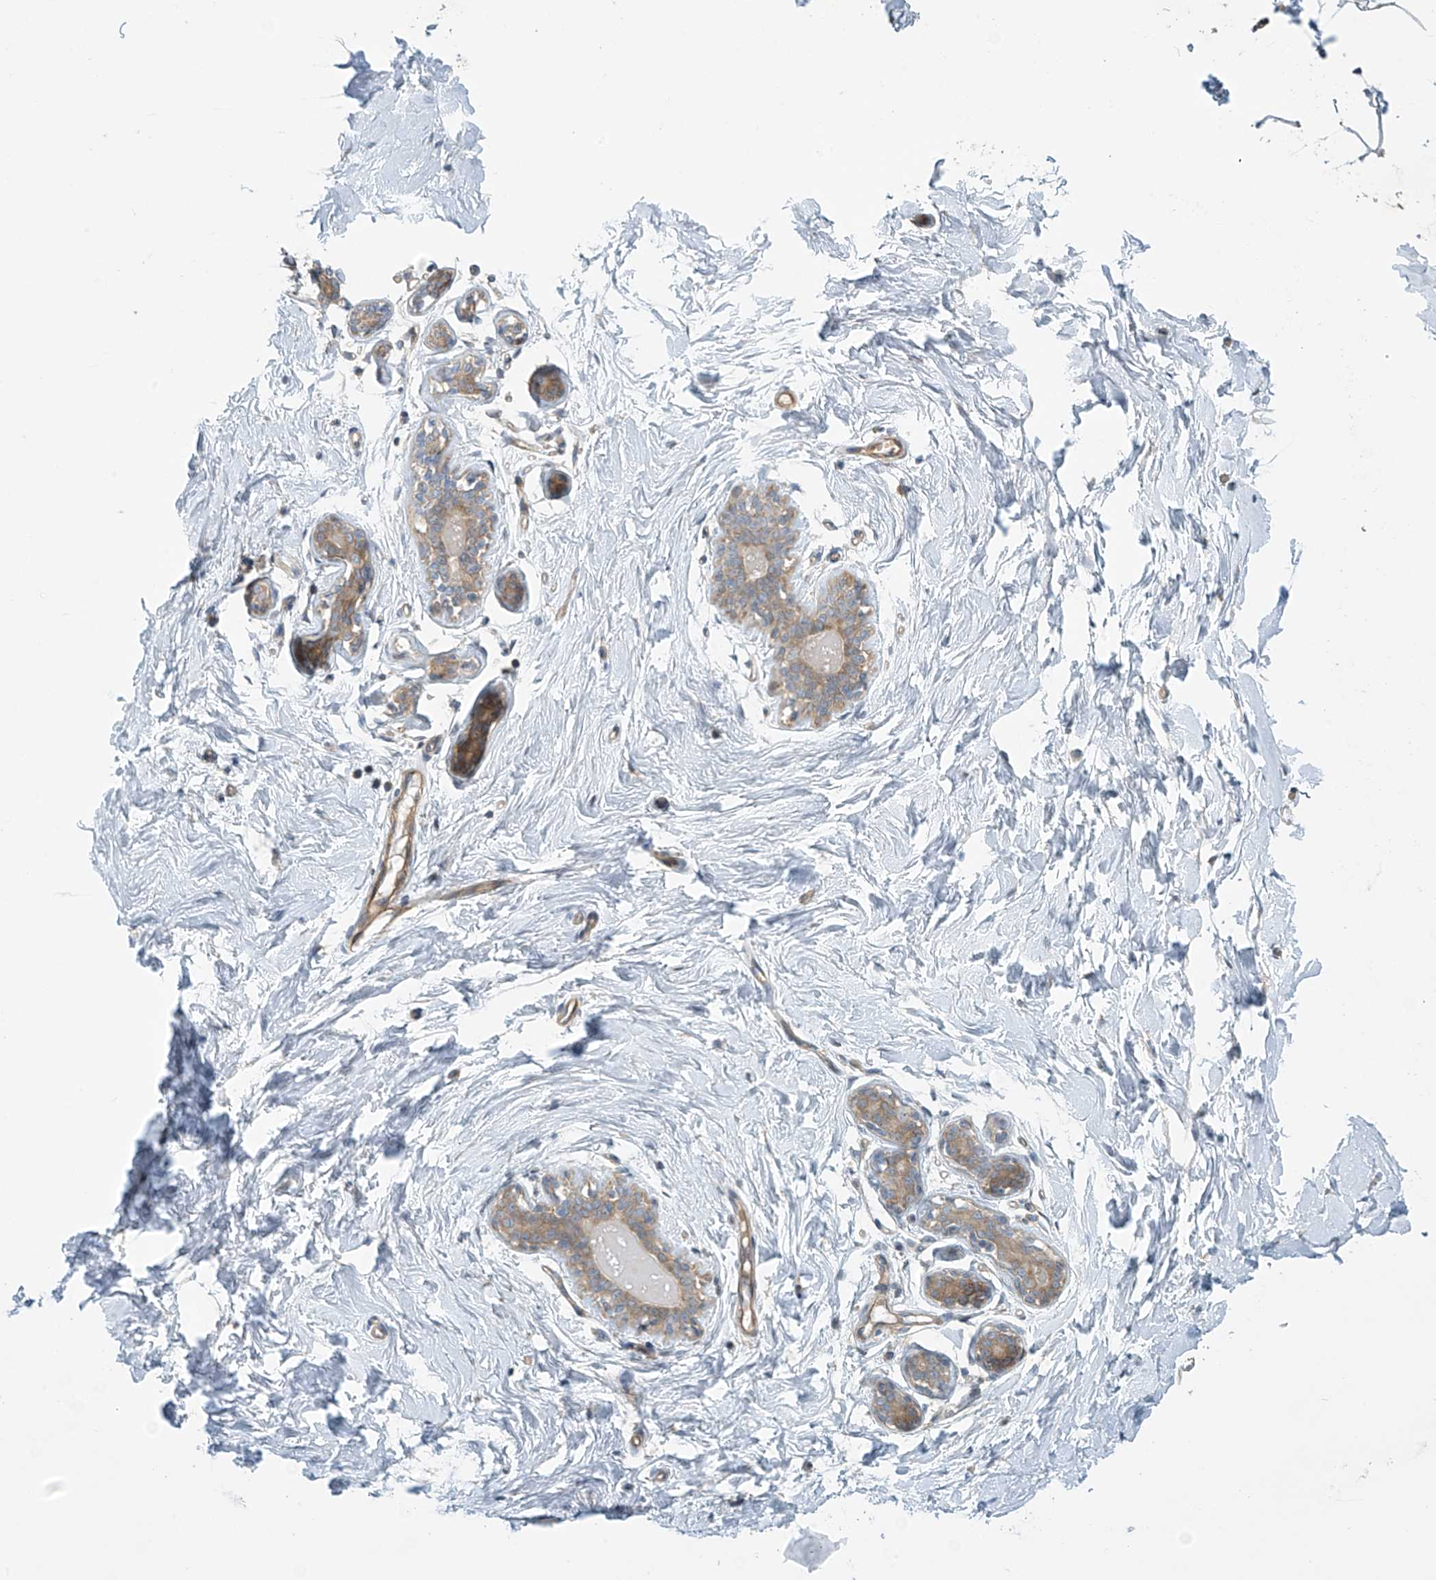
{"staining": {"intensity": "negative", "quantity": "none", "location": "none"}, "tissue": "adipose tissue", "cell_type": "Adipocytes", "image_type": "normal", "snomed": [{"axis": "morphology", "description": "Normal tissue, NOS"}, {"axis": "topography", "description": "Breast"}], "caption": "Immunohistochemical staining of unremarkable adipose tissue exhibits no significant positivity in adipocytes.", "gene": "FSD1L", "patient": {"sex": "female", "age": 23}}